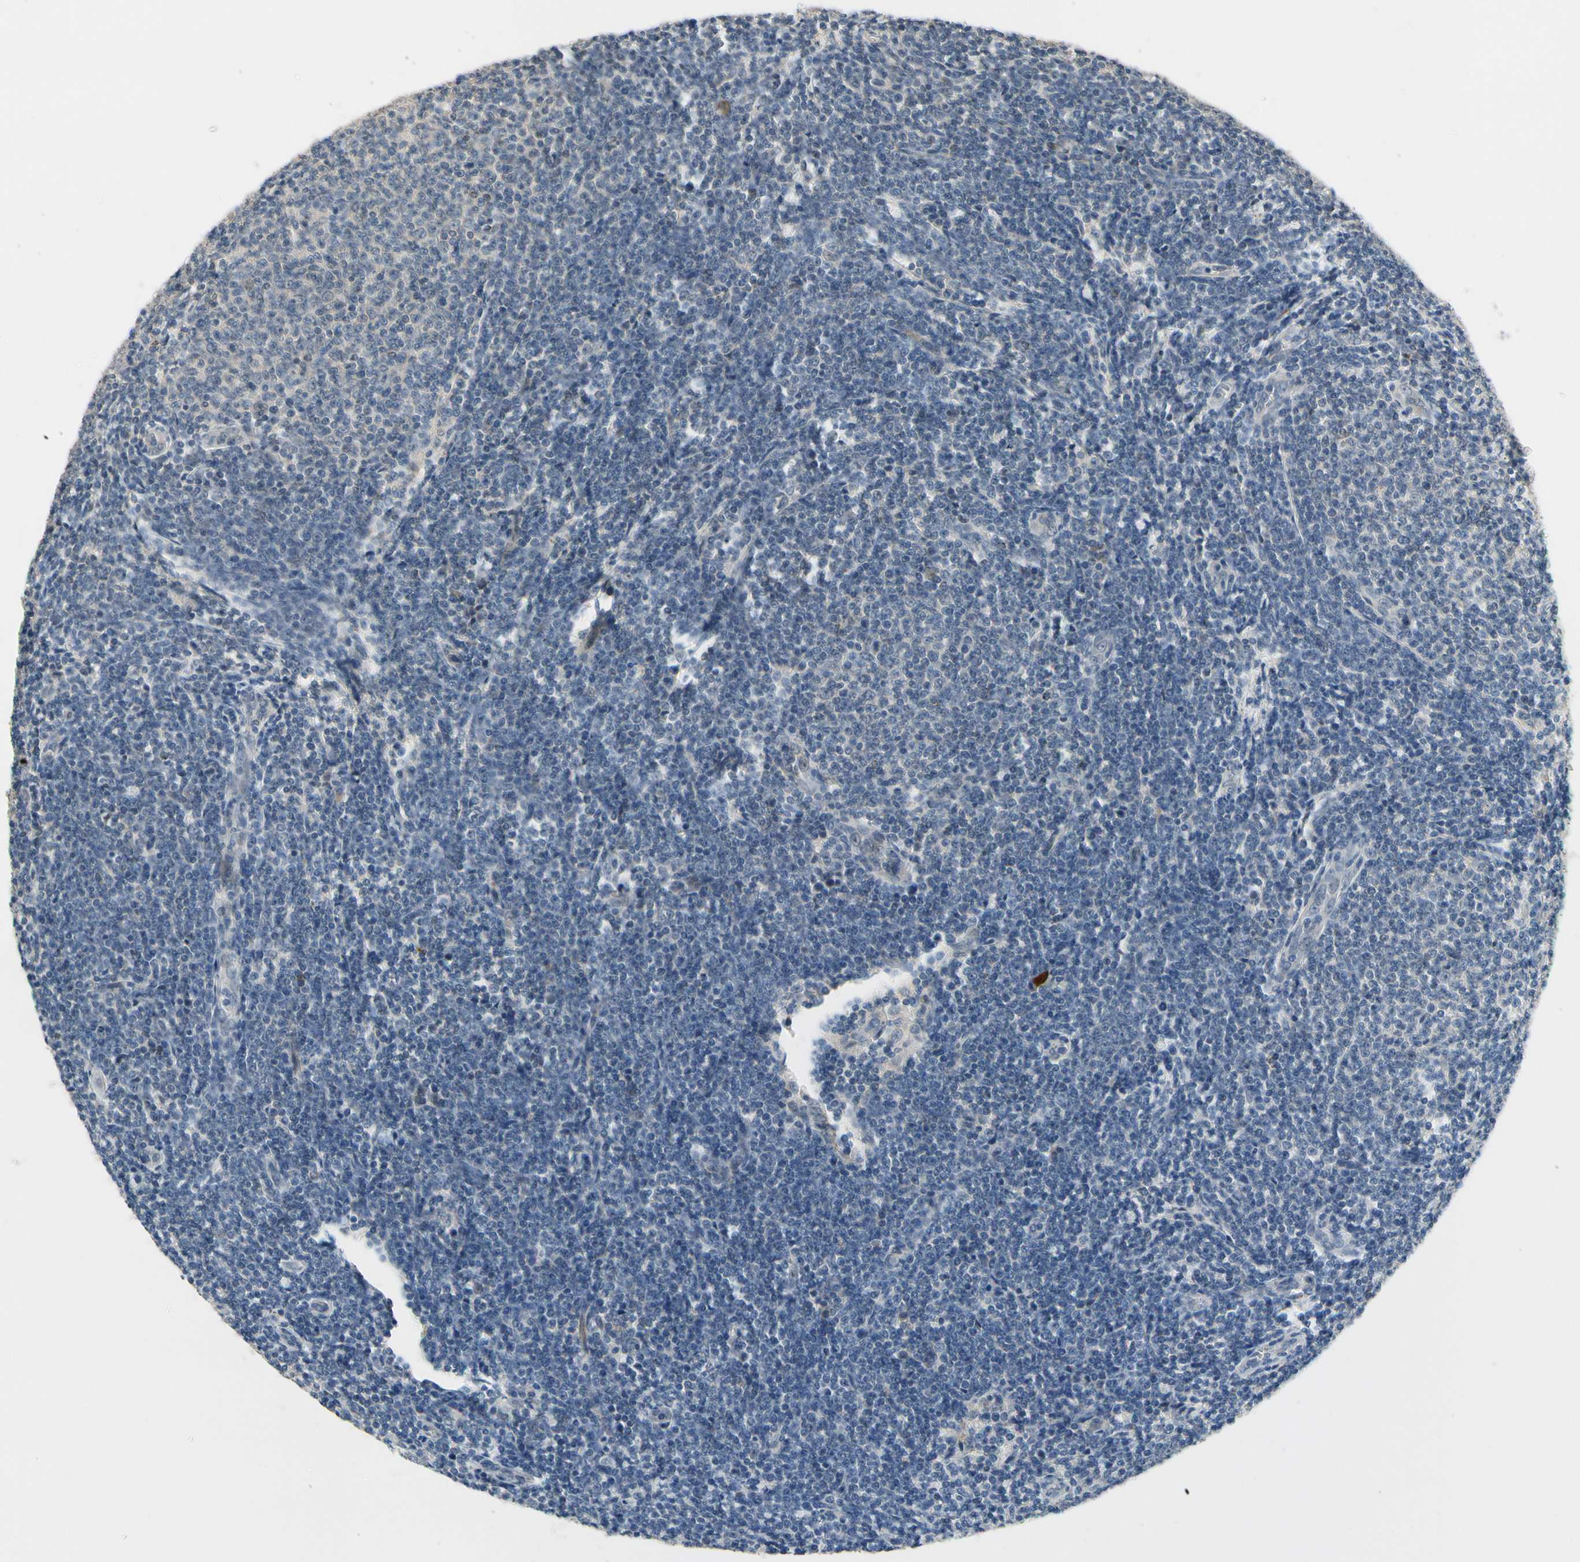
{"staining": {"intensity": "negative", "quantity": "none", "location": "none"}, "tissue": "lymphoma", "cell_type": "Tumor cells", "image_type": "cancer", "snomed": [{"axis": "morphology", "description": "Malignant lymphoma, non-Hodgkin's type, Low grade"}, {"axis": "topography", "description": "Lymph node"}], "caption": "Image shows no significant protein expression in tumor cells of low-grade malignant lymphoma, non-Hodgkin's type. (DAB IHC, high magnification).", "gene": "SLC27A6", "patient": {"sex": "male", "age": 66}}